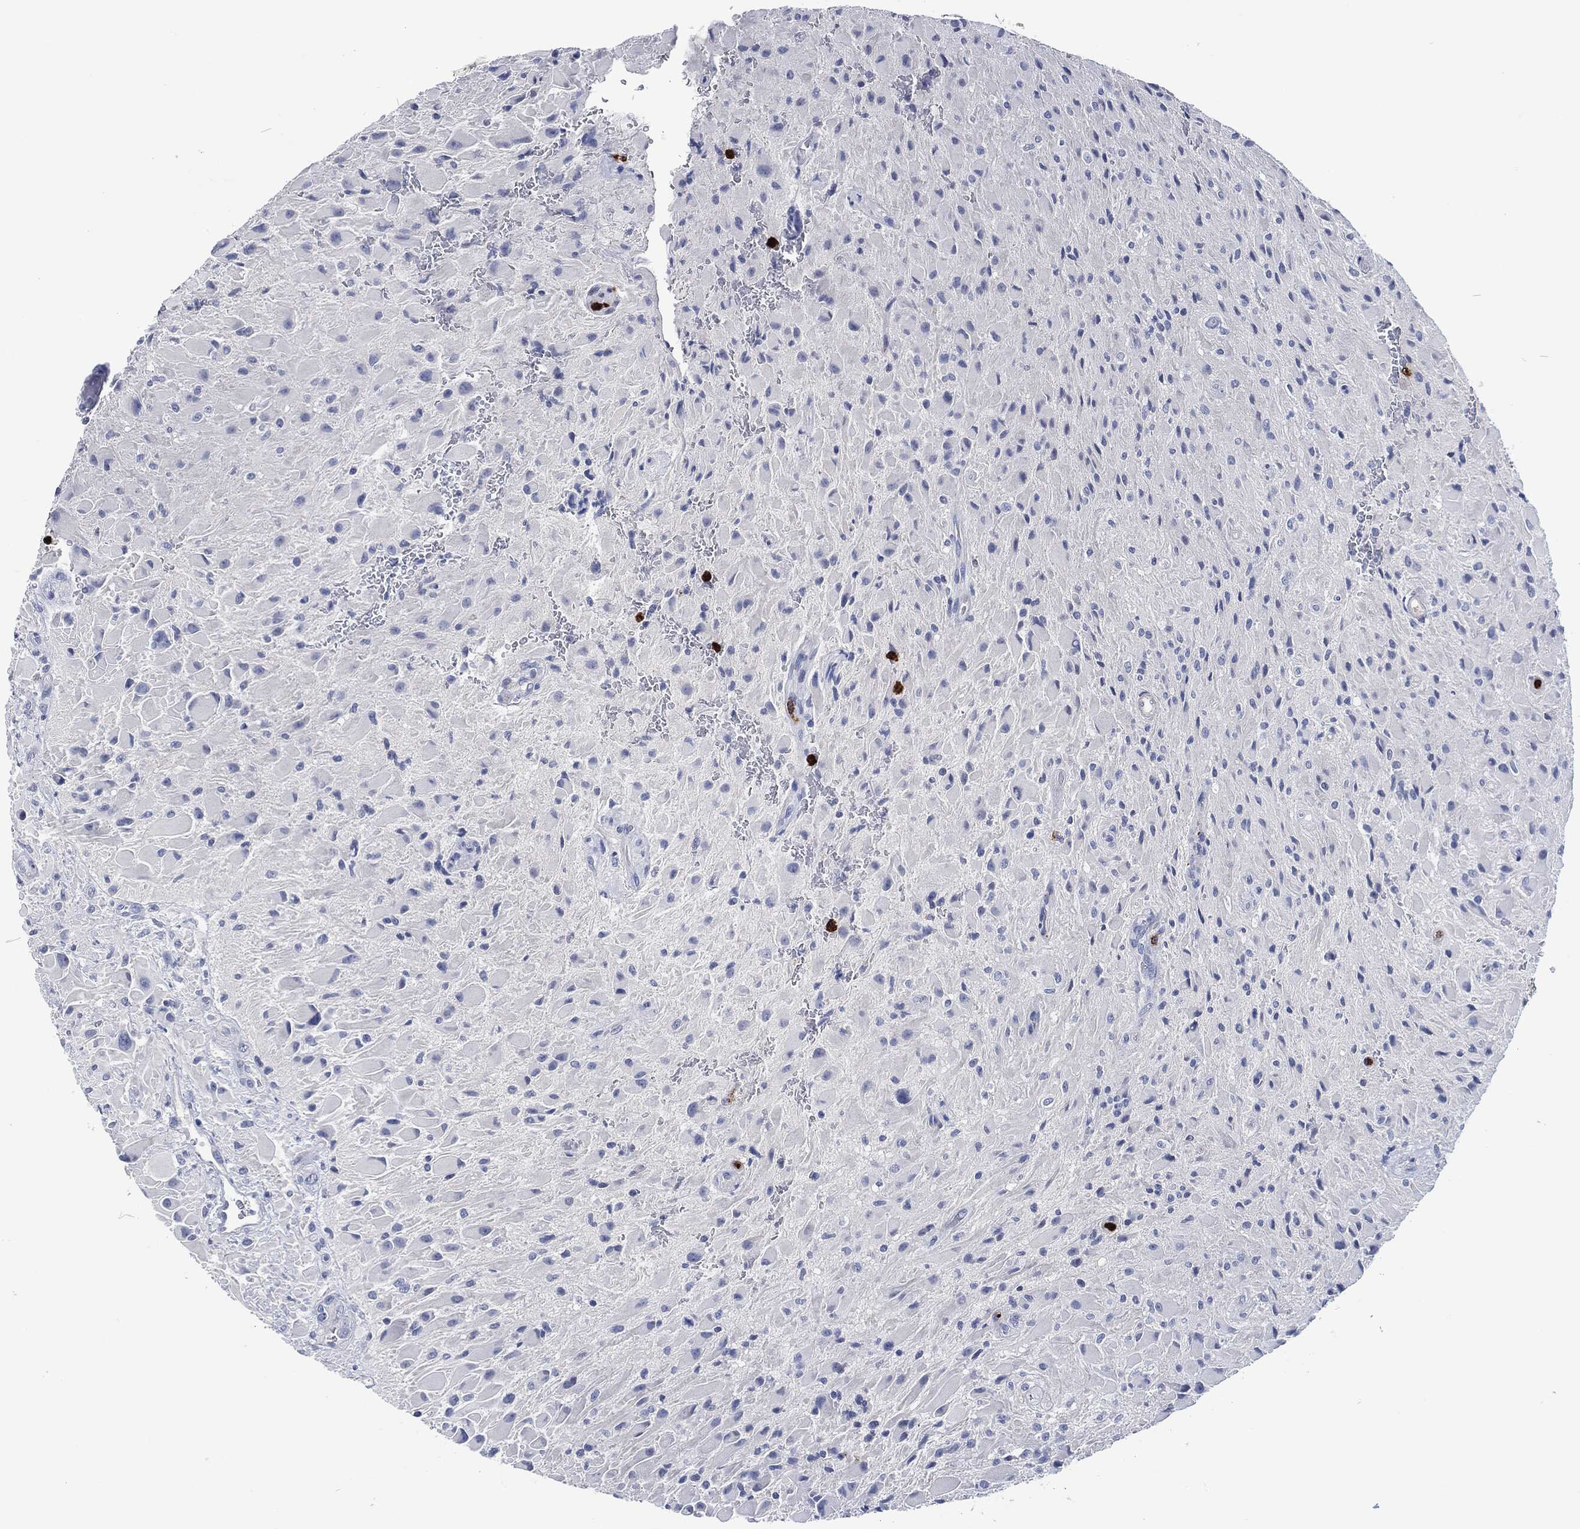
{"staining": {"intensity": "negative", "quantity": "none", "location": "none"}, "tissue": "glioma", "cell_type": "Tumor cells", "image_type": "cancer", "snomed": [{"axis": "morphology", "description": "Glioma, malignant, High grade"}, {"axis": "topography", "description": "Cerebral cortex"}], "caption": "Image shows no significant protein positivity in tumor cells of glioma.", "gene": "MPO", "patient": {"sex": "male", "age": 35}}